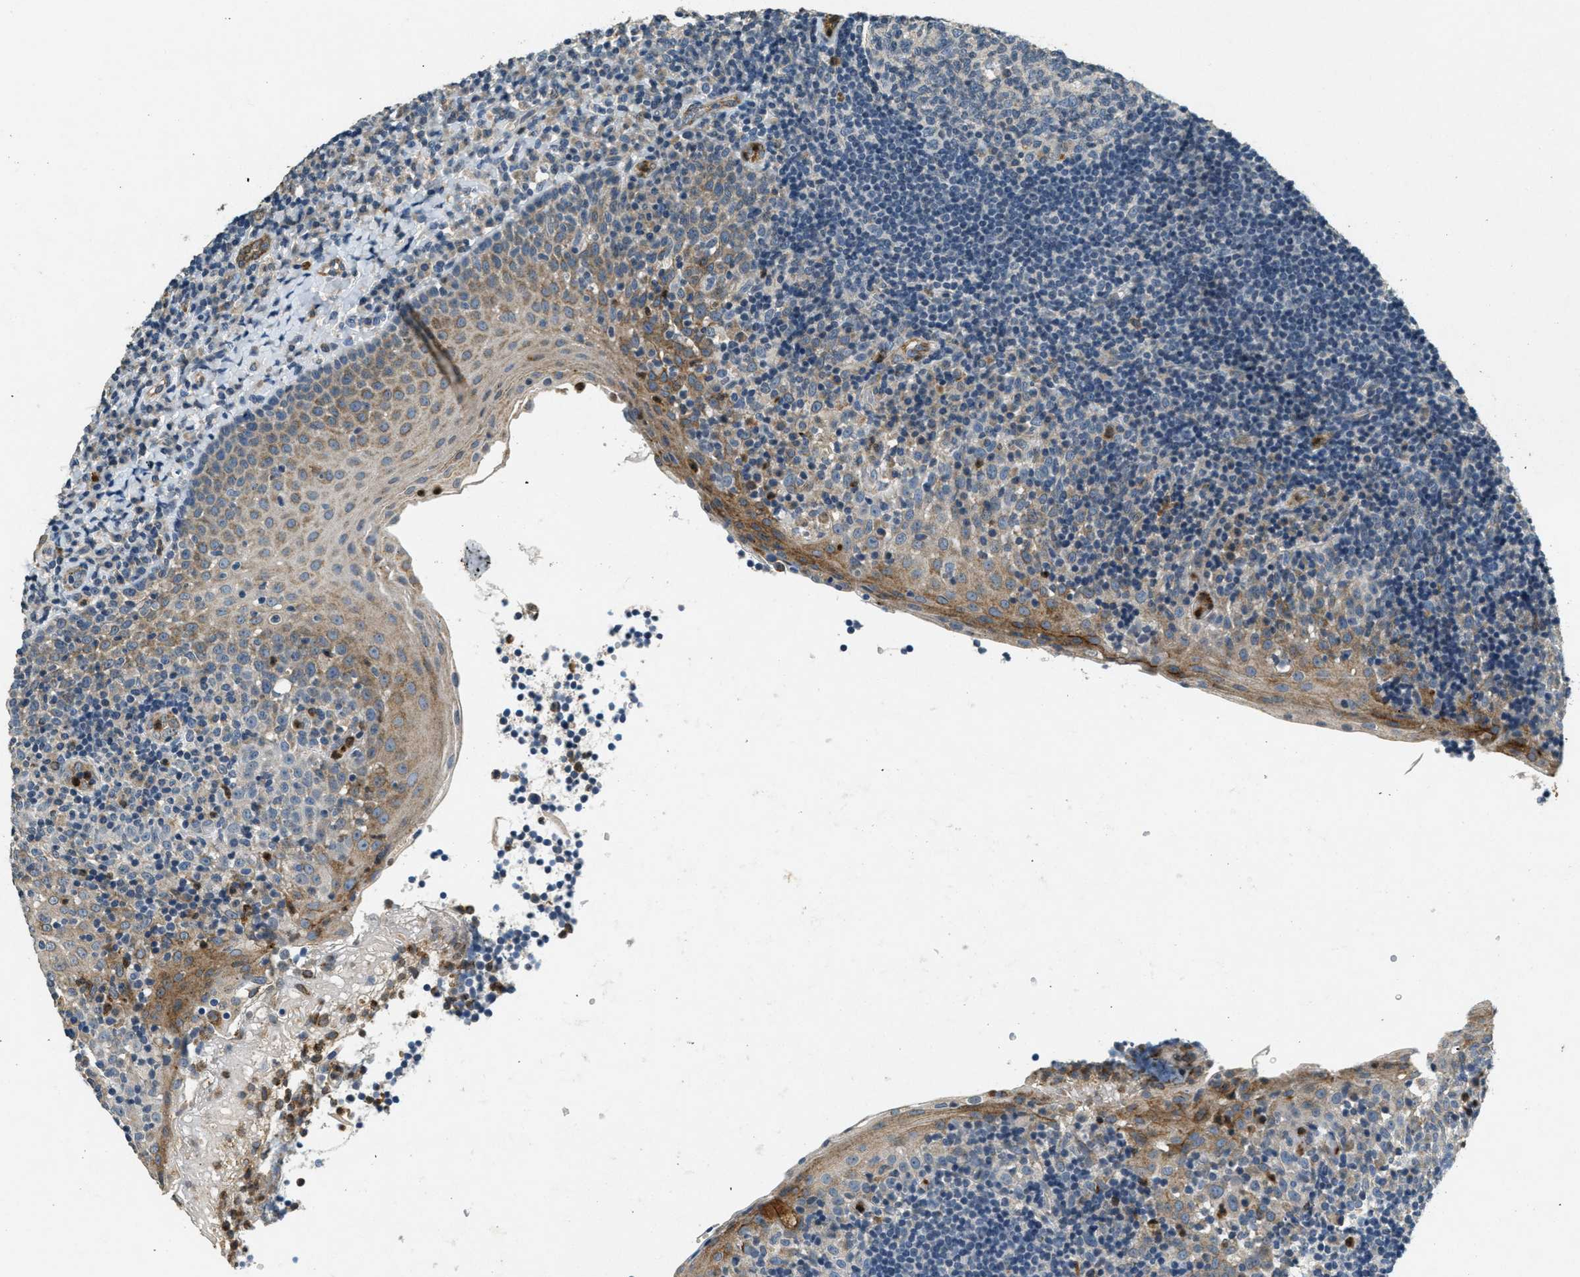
{"staining": {"intensity": "negative", "quantity": "none", "location": "none"}, "tissue": "tonsil", "cell_type": "Germinal center cells", "image_type": "normal", "snomed": [{"axis": "morphology", "description": "Normal tissue, NOS"}, {"axis": "topography", "description": "Tonsil"}], "caption": "This is an IHC histopathology image of benign human tonsil. There is no expression in germinal center cells.", "gene": "RAB3D", "patient": {"sex": "female", "age": 40}}